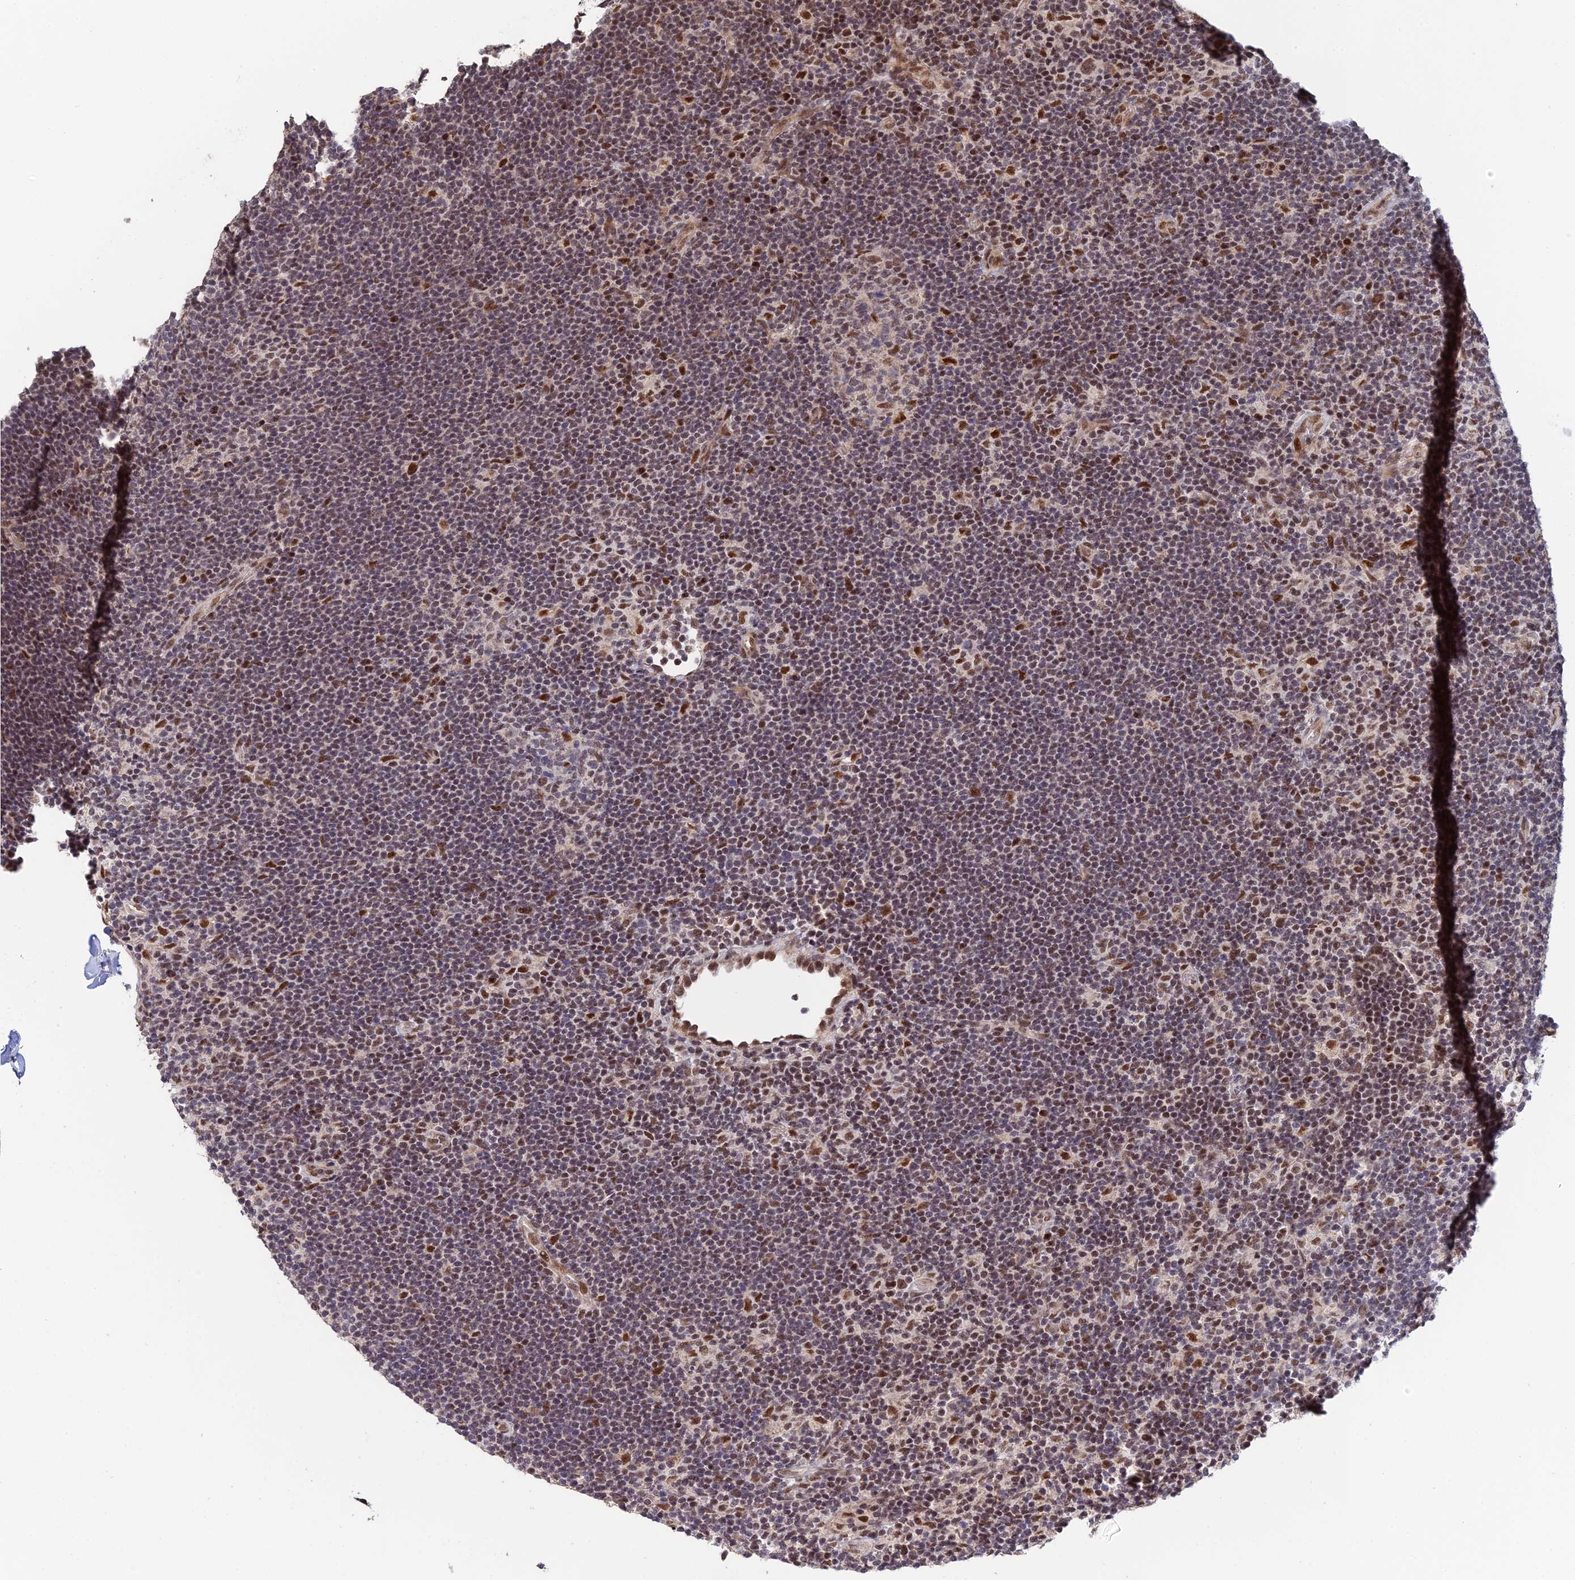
{"staining": {"intensity": "moderate", "quantity": ">75%", "location": "nuclear"}, "tissue": "lymphoma", "cell_type": "Tumor cells", "image_type": "cancer", "snomed": [{"axis": "morphology", "description": "Hodgkin's disease, NOS"}, {"axis": "topography", "description": "Lymph node"}], "caption": "Human lymphoma stained with a protein marker reveals moderate staining in tumor cells.", "gene": "ERCC5", "patient": {"sex": "female", "age": 57}}